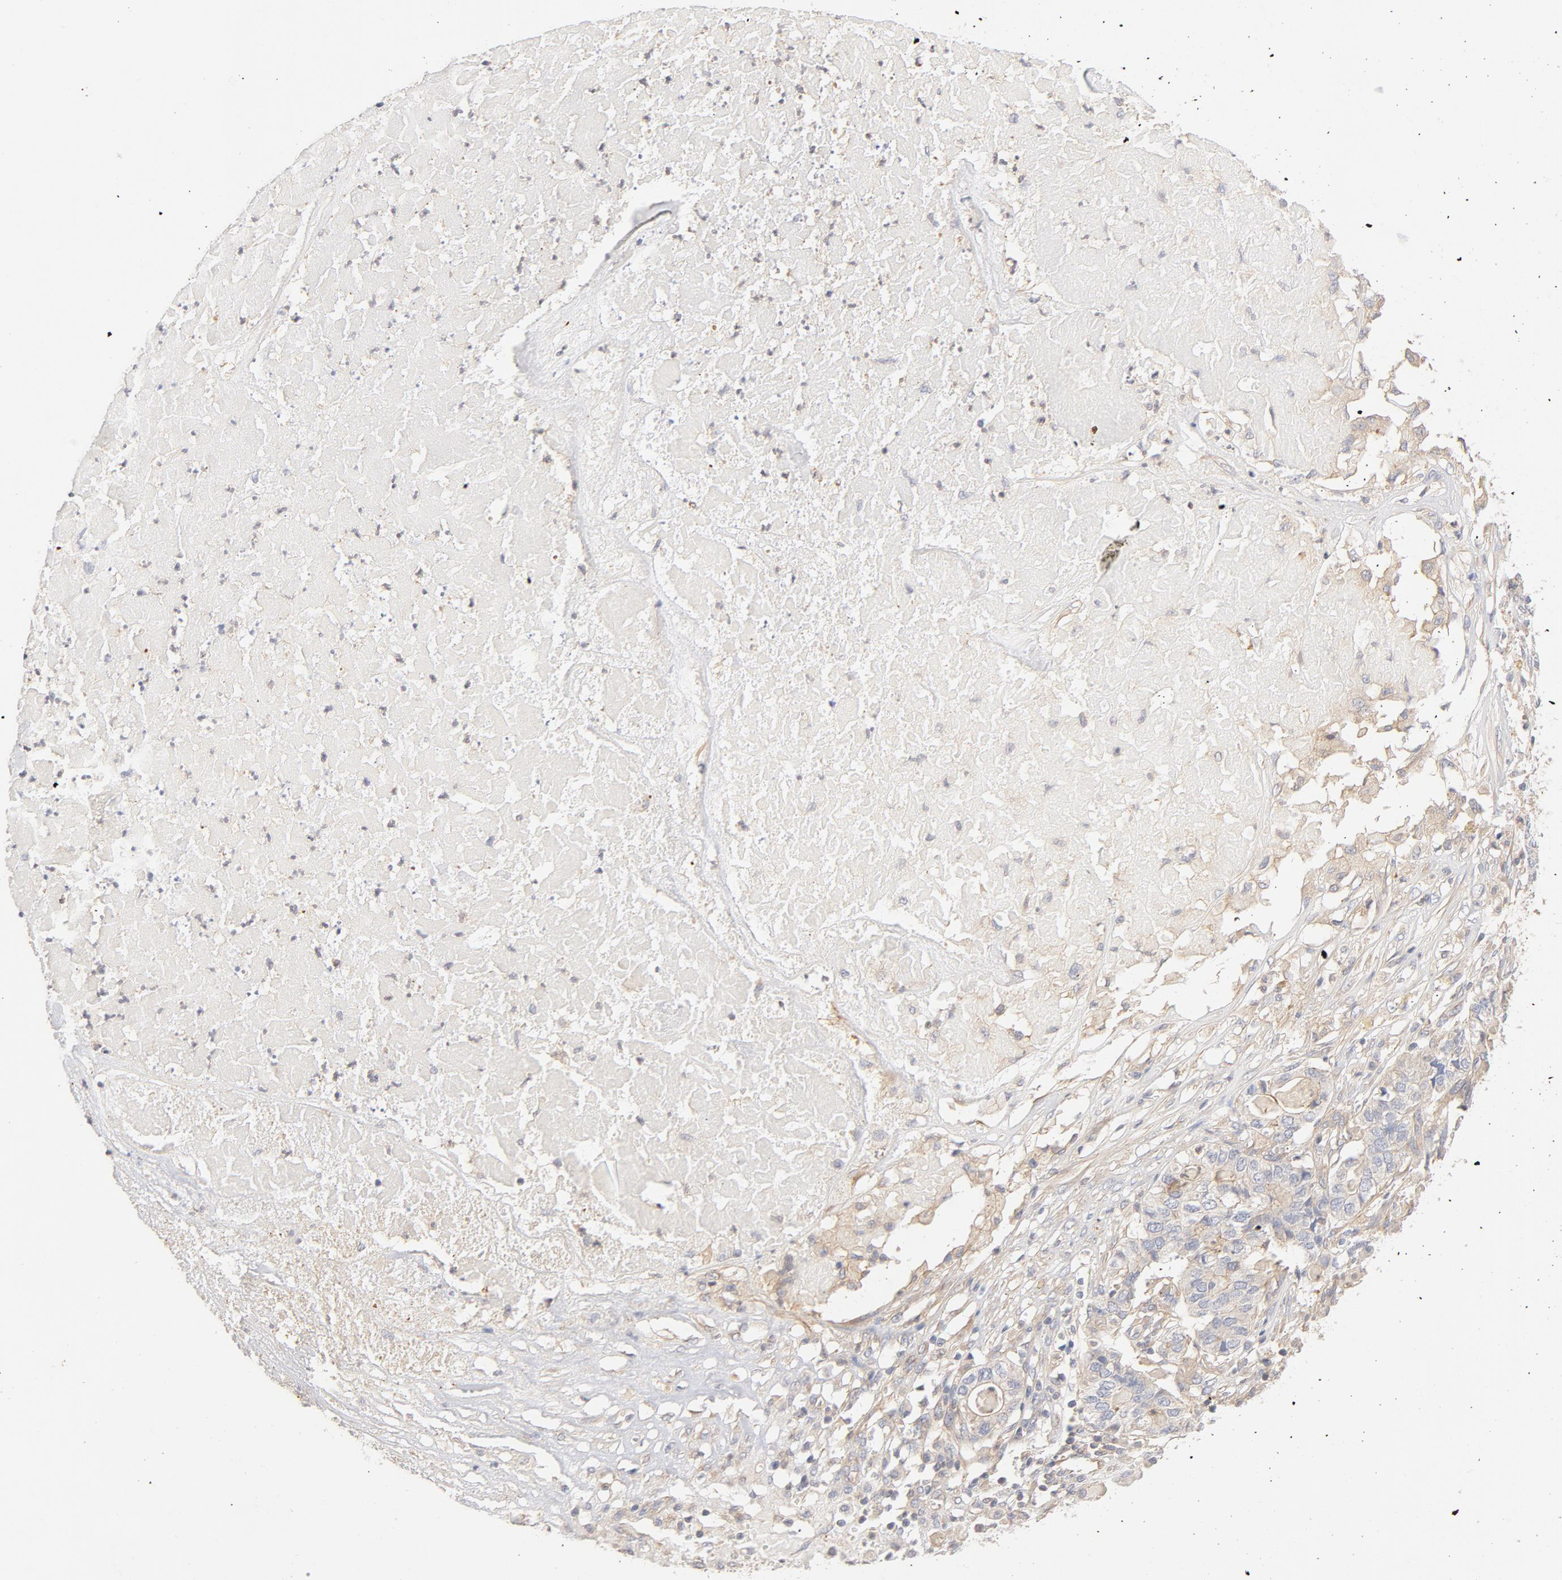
{"staining": {"intensity": "weak", "quantity": "25%-75%", "location": "cytoplasmic/membranous"}, "tissue": "pancreatic cancer", "cell_type": "Tumor cells", "image_type": "cancer", "snomed": [{"axis": "morphology", "description": "Adenocarcinoma, NOS"}, {"axis": "topography", "description": "Pancreas"}], "caption": "A micrograph showing weak cytoplasmic/membranous staining in about 25%-75% of tumor cells in adenocarcinoma (pancreatic), as visualized by brown immunohistochemical staining.", "gene": "STRN3", "patient": {"sex": "male", "age": 50}}